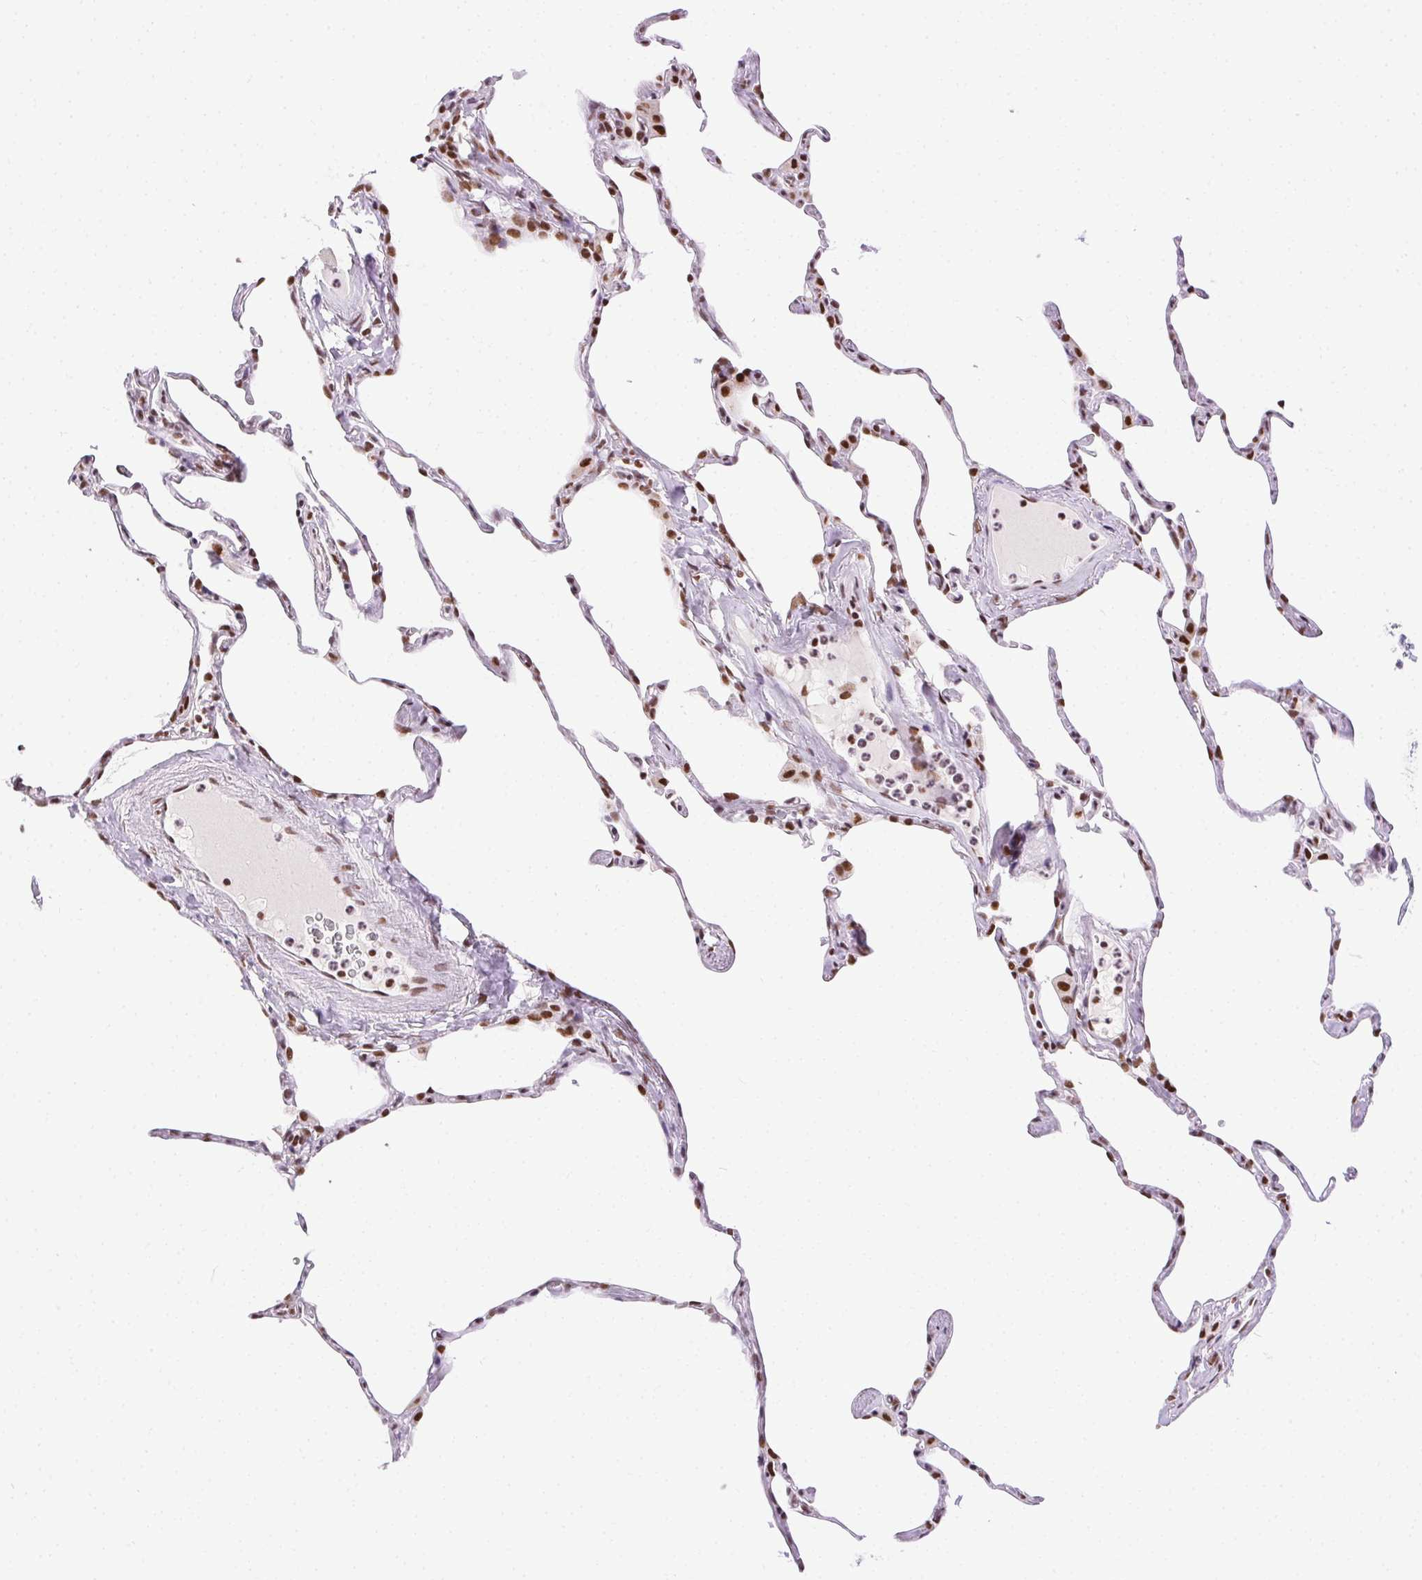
{"staining": {"intensity": "moderate", "quantity": "25%-75%", "location": "nuclear"}, "tissue": "lung", "cell_type": "Alveolar cells", "image_type": "normal", "snomed": [{"axis": "morphology", "description": "Normal tissue, NOS"}, {"axis": "topography", "description": "Lung"}], "caption": "This image displays immunohistochemistry staining of unremarkable human lung, with medium moderate nuclear expression in approximately 25%-75% of alveolar cells.", "gene": "TRA2B", "patient": {"sex": "male", "age": 65}}